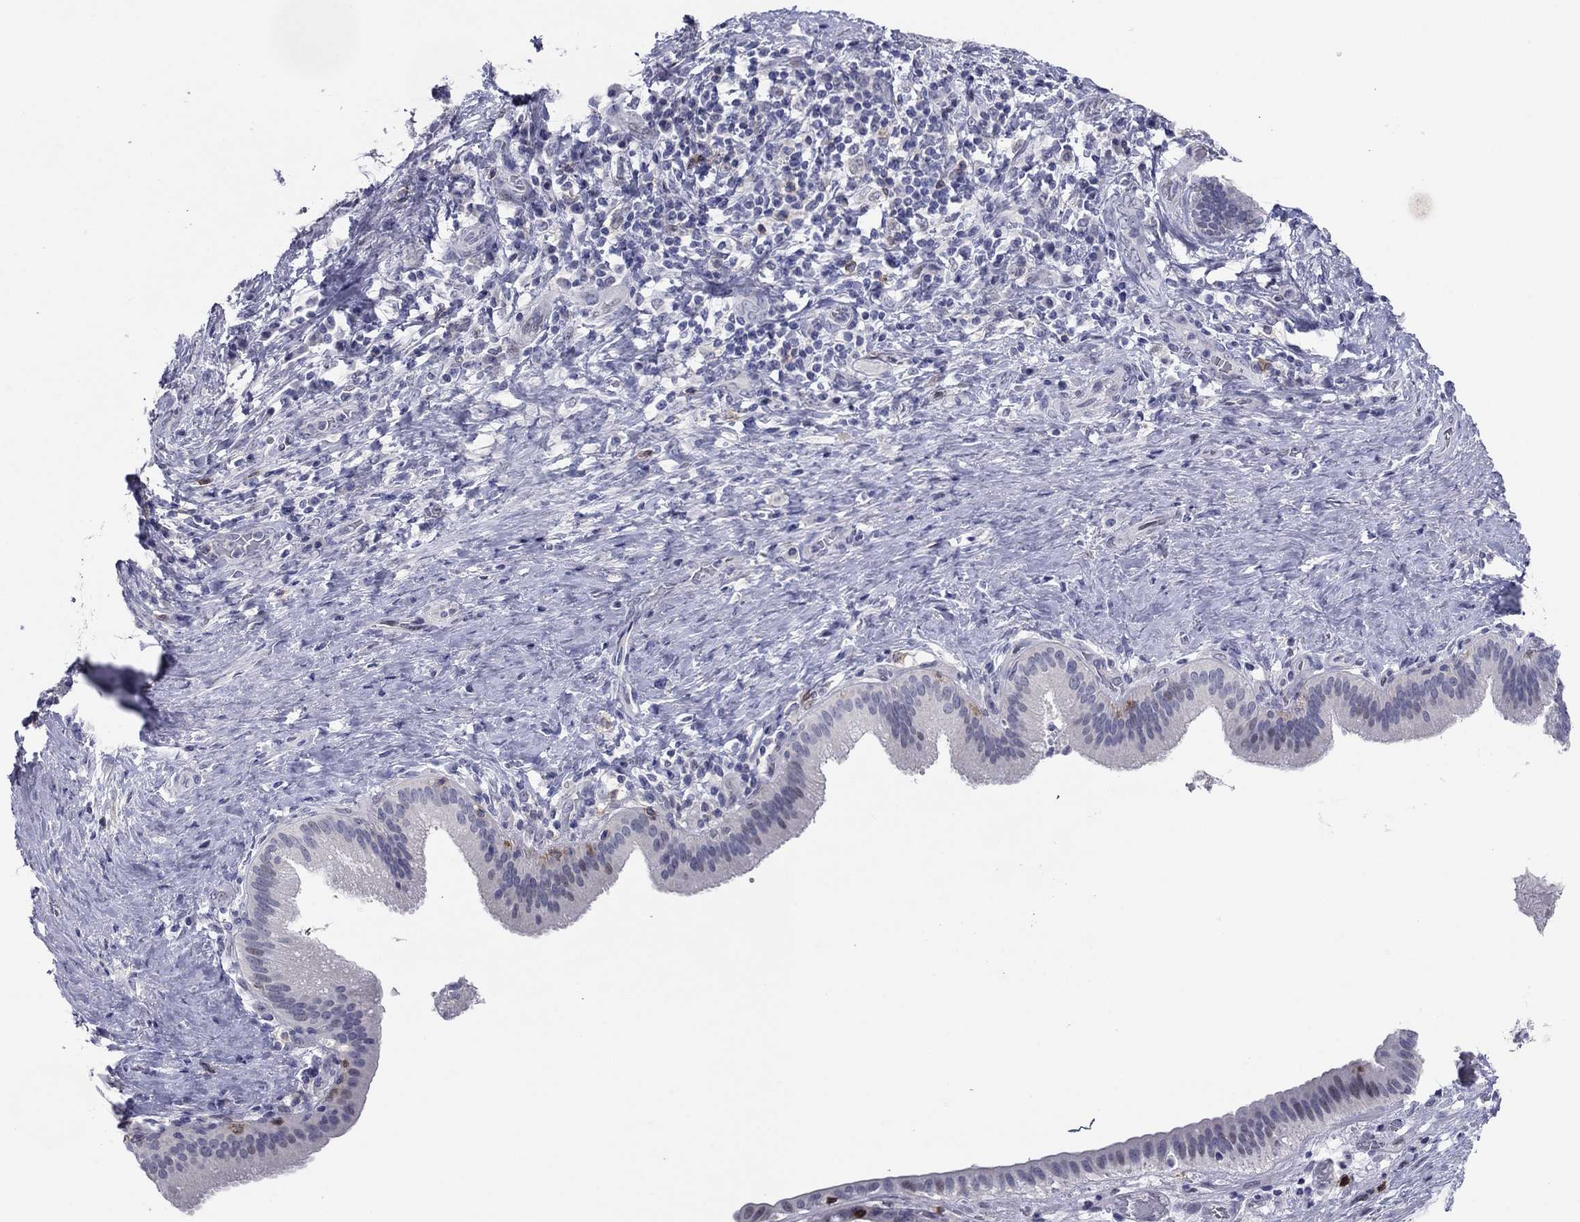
{"staining": {"intensity": "negative", "quantity": "none", "location": "none"}, "tissue": "liver cancer", "cell_type": "Tumor cells", "image_type": "cancer", "snomed": [{"axis": "morphology", "description": "Cholangiocarcinoma"}, {"axis": "topography", "description": "Liver"}], "caption": "Liver cancer (cholangiocarcinoma) was stained to show a protein in brown. There is no significant positivity in tumor cells.", "gene": "ITGAE", "patient": {"sex": "female", "age": 73}}